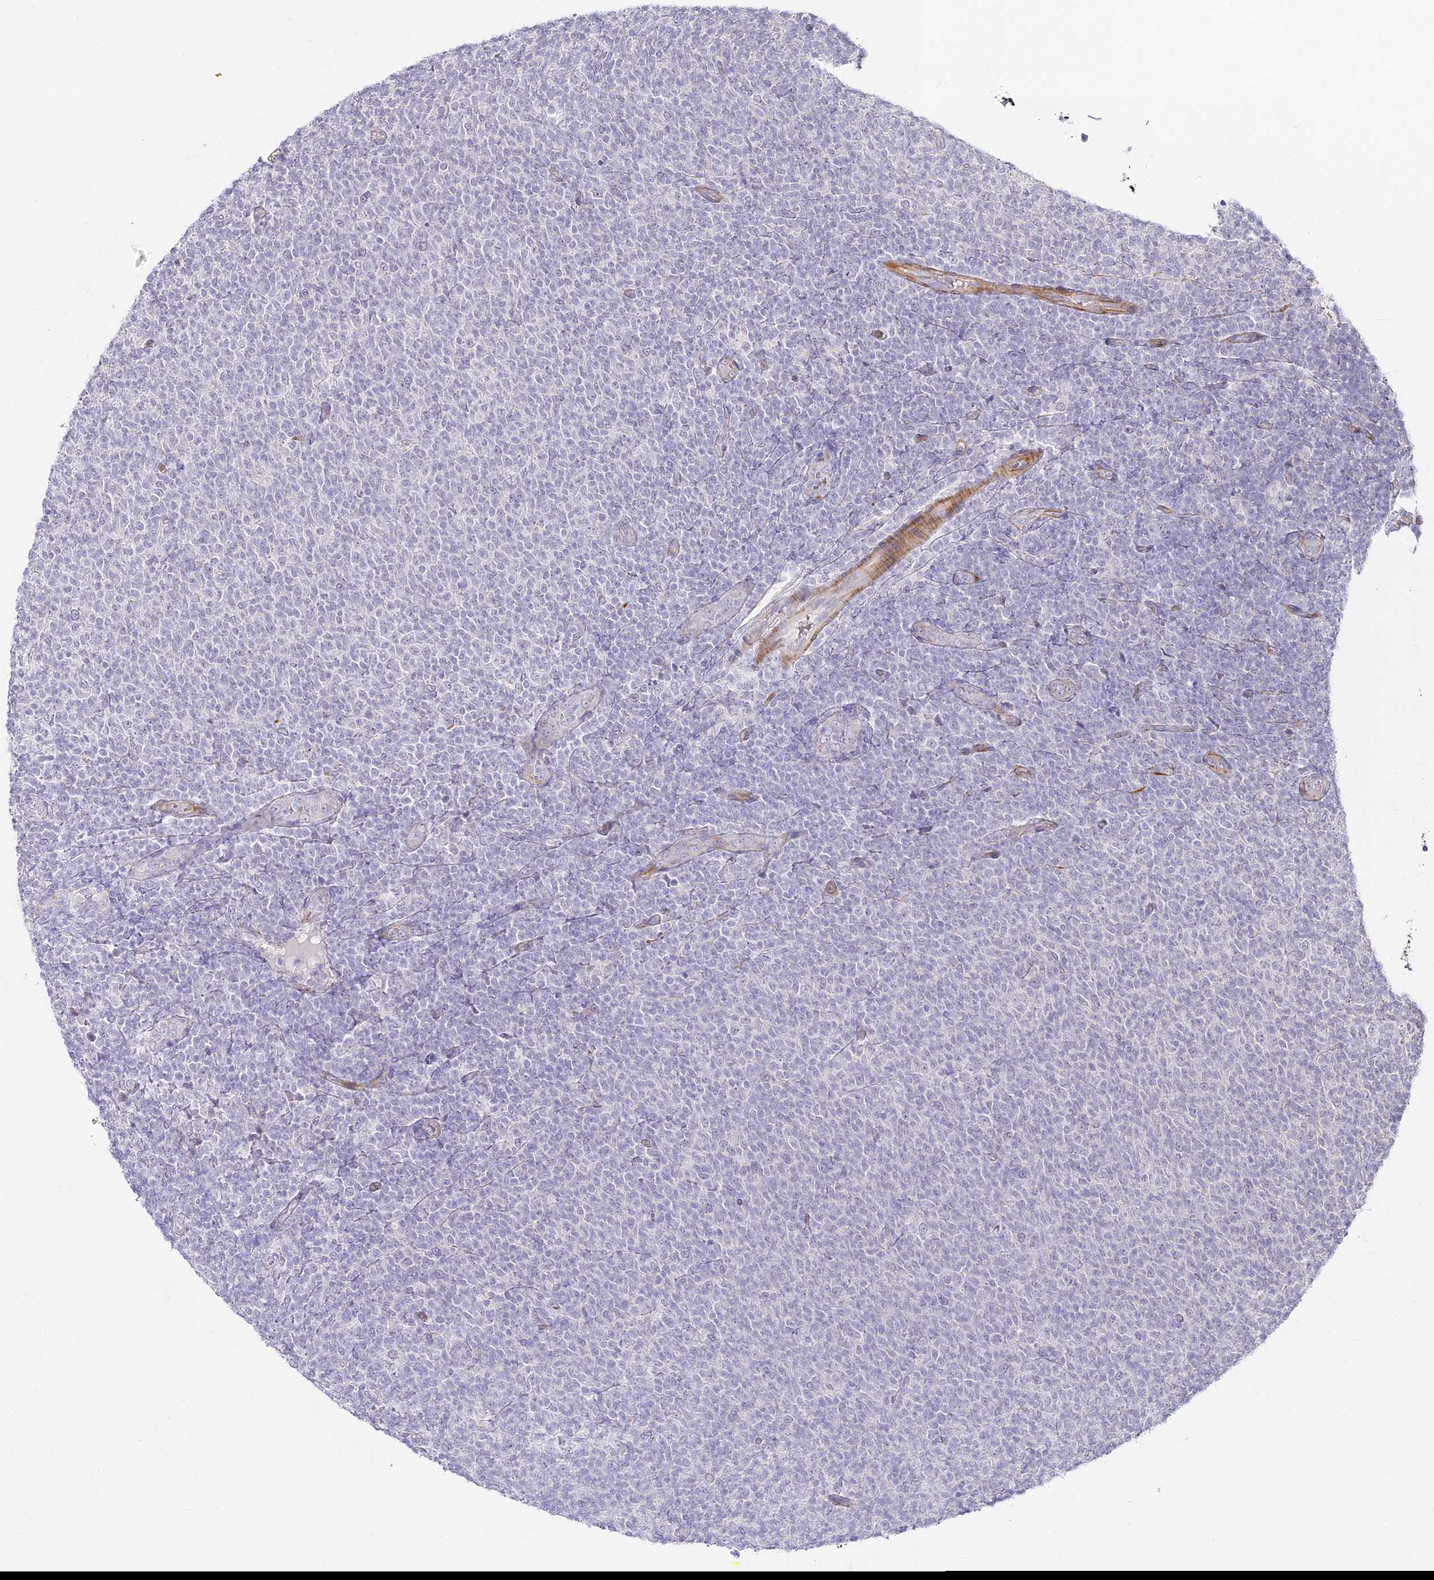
{"staining": {"intensity": "negative", "quantity": "none", "location": "none"}, "tissue": "lymphoma", "cell_type": "Tumor cells", "image_type": "cancer", "snomed": [{"axis": "morphology", "description": "Malignant lymphoma, non-Hodgkin's type, Low grade"}, {"axis": "topography", "description": "Lymph node"}], "caption": "A photomicrograph of lymphoma stained for a protein exhibits no brown staining in tumor cells.", "gene": "ALPG", "patient": {"sex": "male", "age": 66}}